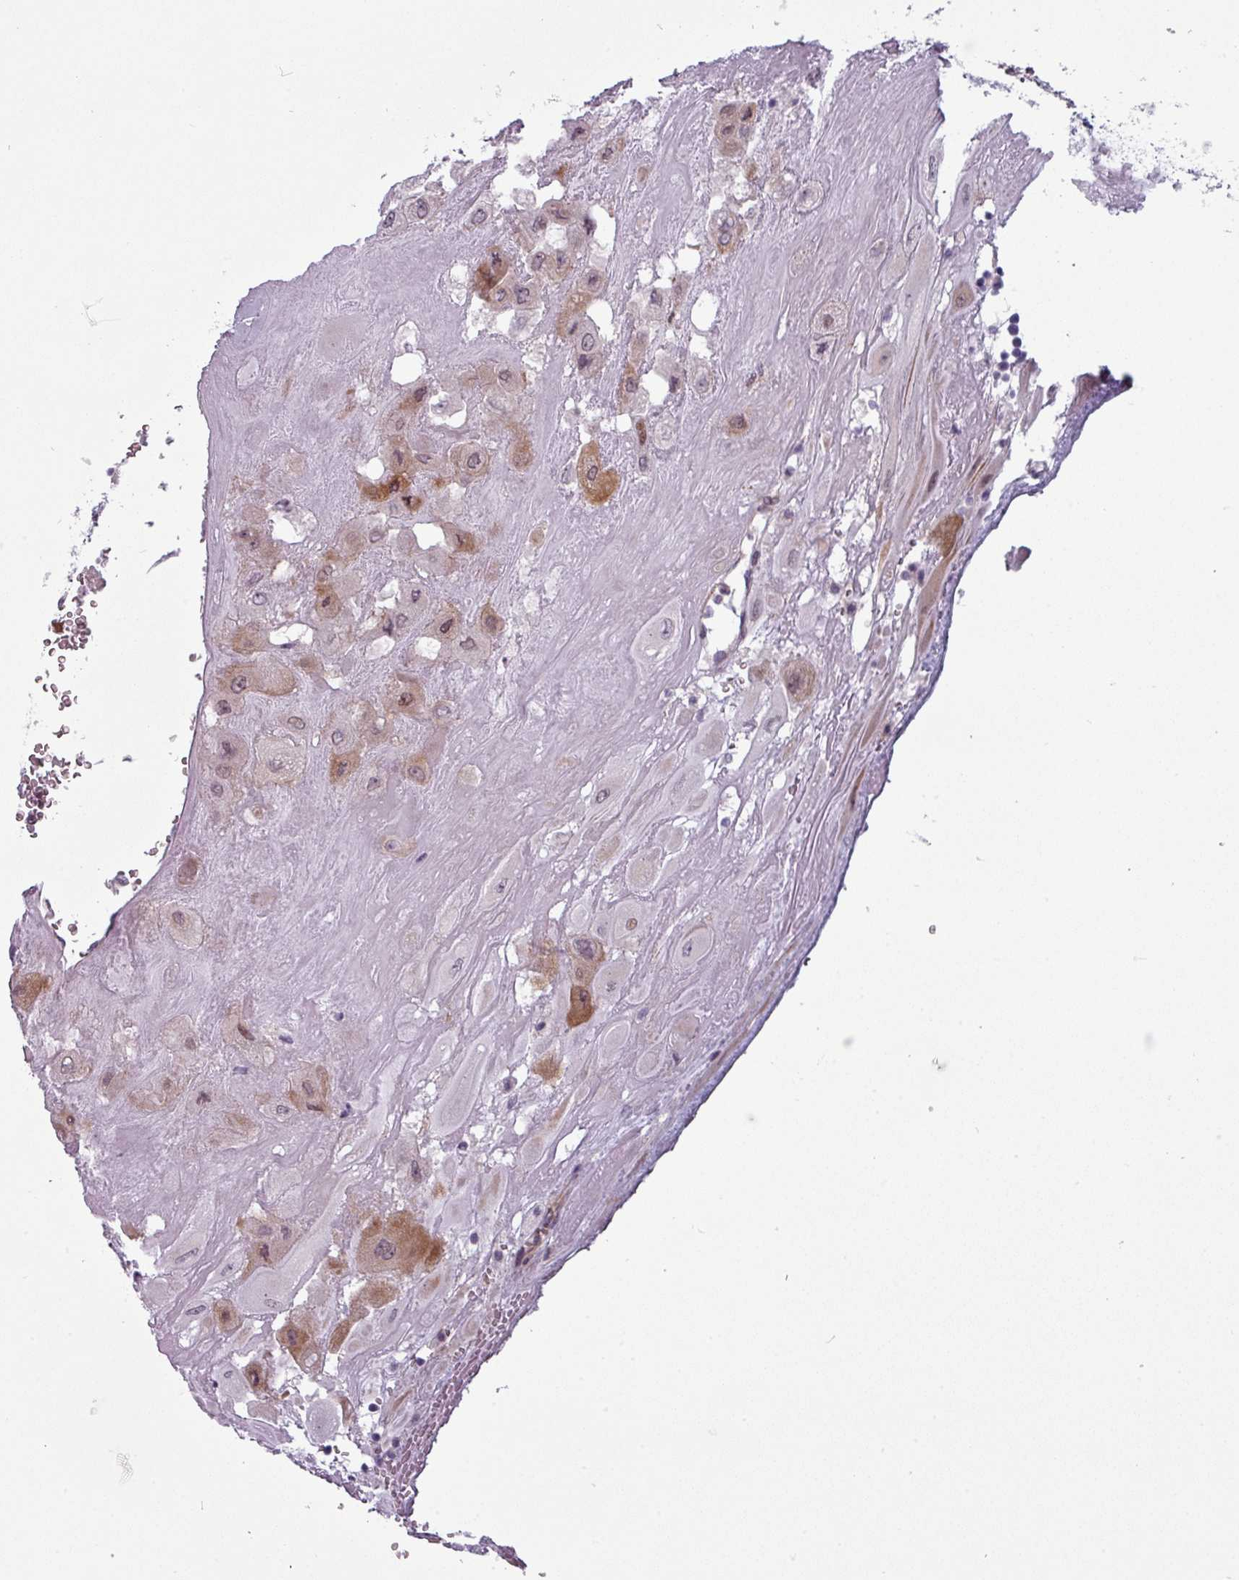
{"staining": {"intensity": "moderate", "quantity": ">75%", "location": "cytoplasmic/membranous,nuclear"}, "tissue": "placenta", "cell_type": "Decidual cells", "image_type": "normal", "snomed": [{"axis": "morphology", "description": "Normal tissue, NOS"}, {"axis": "topography", "description": "Placenta"}], "caption": "Unremarkable placenta demonstrates moderate cytoplasmic/membranous,nuclear staining in about >75% of decidual cells, visualized by immunohistochemistry.", "gene": "PRAMEF12", "patient": {"sex": "female", "age": 32}}